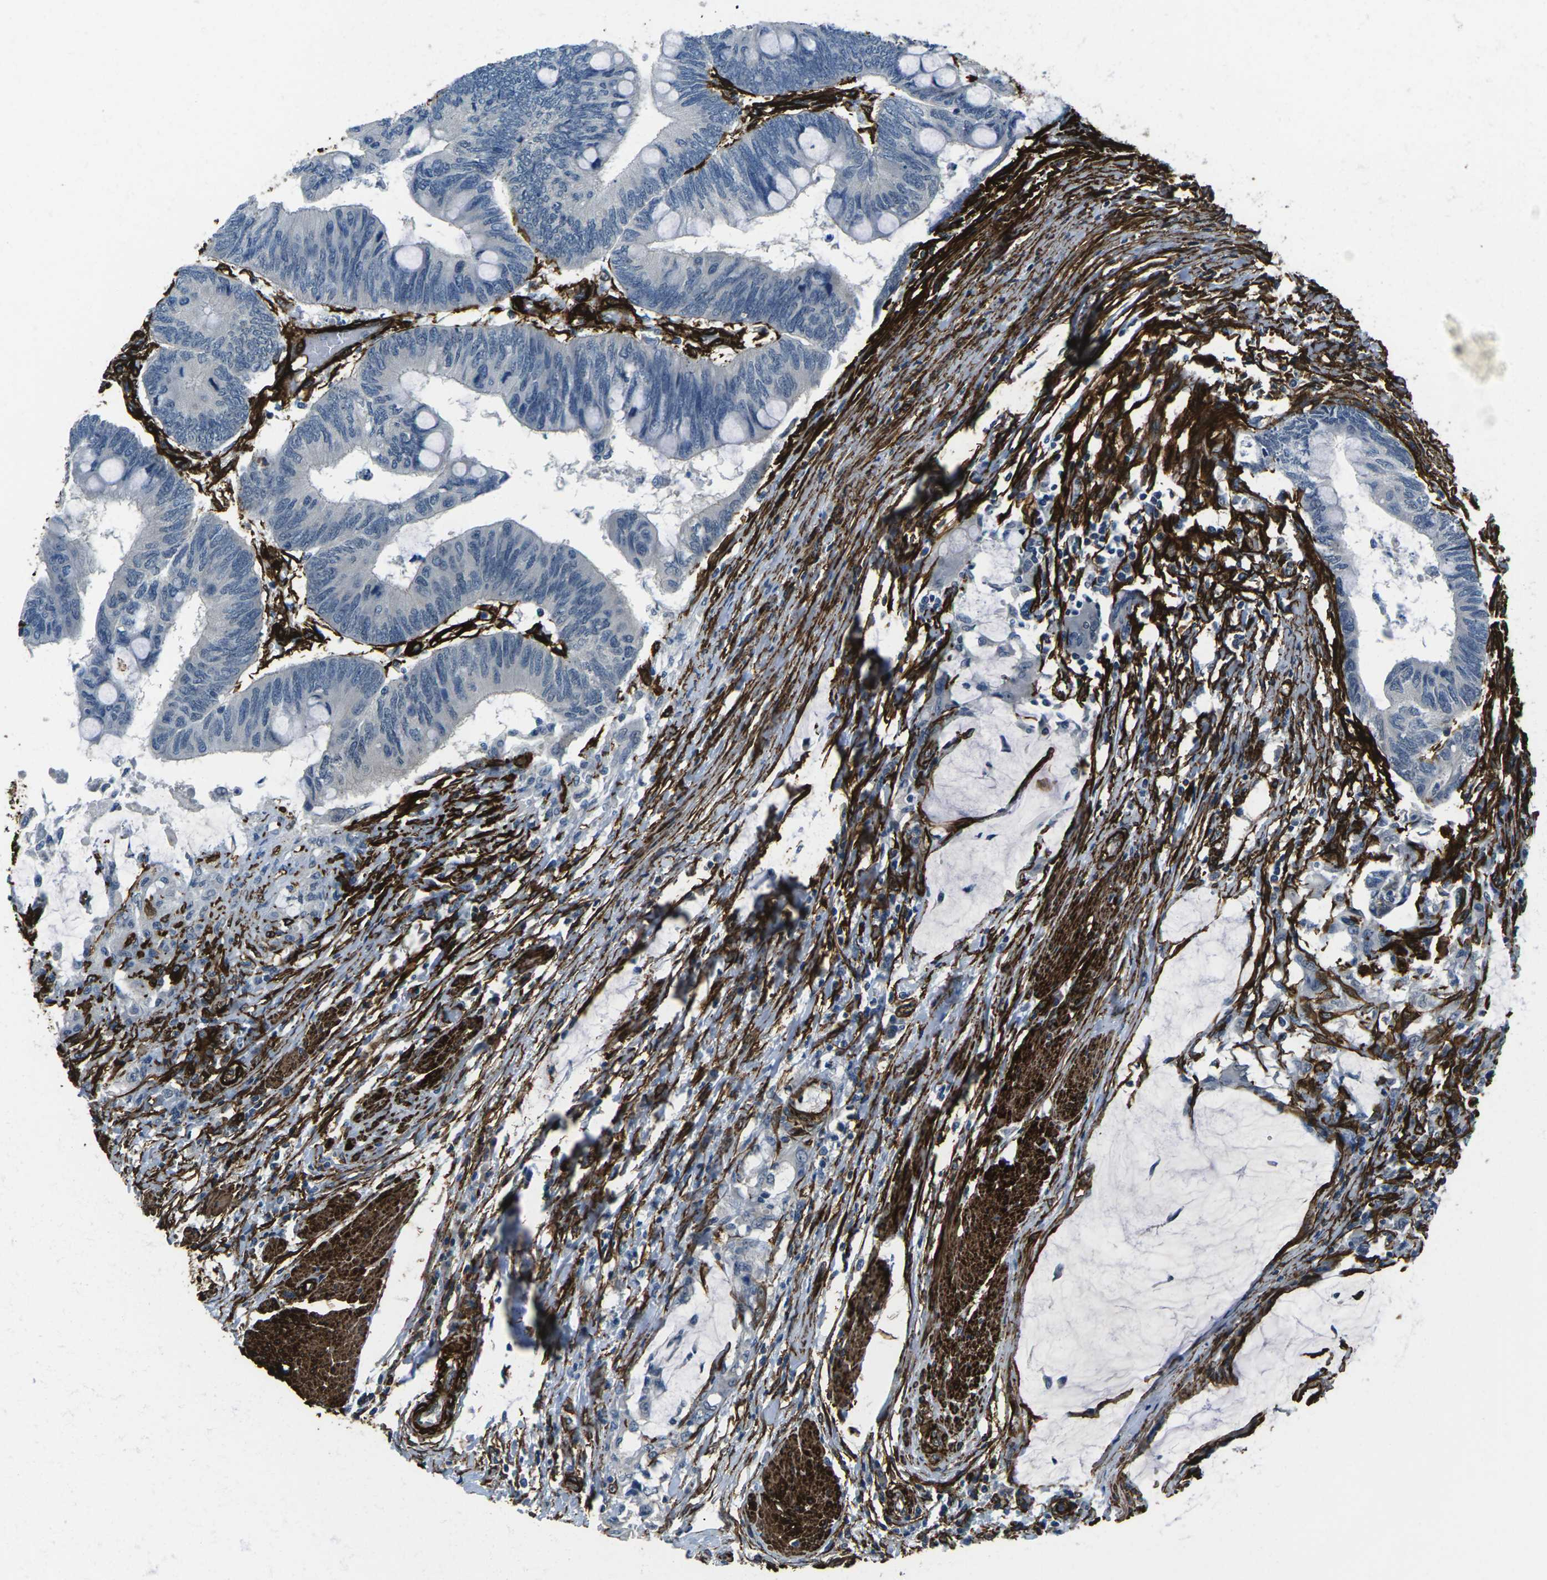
{"staining": {"intensity": "negative", "quantity": "none", "location": "none"}, "tissue": "colorectal cancer", "cell_type": "Tumor cells", "image_type": "cancer", "snomed": [{"axis": "morphology", "description": "Normal tissue, NOS"}, {"axis": "morphology", "description": "Adenocarcinoma, NOS"}, {"axis": "topography", "description": "Rectum"}, {"axis": "topography", "description": "Peripheral nerve tissue"}], "caption": "Immunohistochemical staining of human adenocarcinoma (colorectal) exhibits no significant staining in tumor cells.", "gene": "GRAMD1C", "patient": {"sex": "male", "age": 92}}